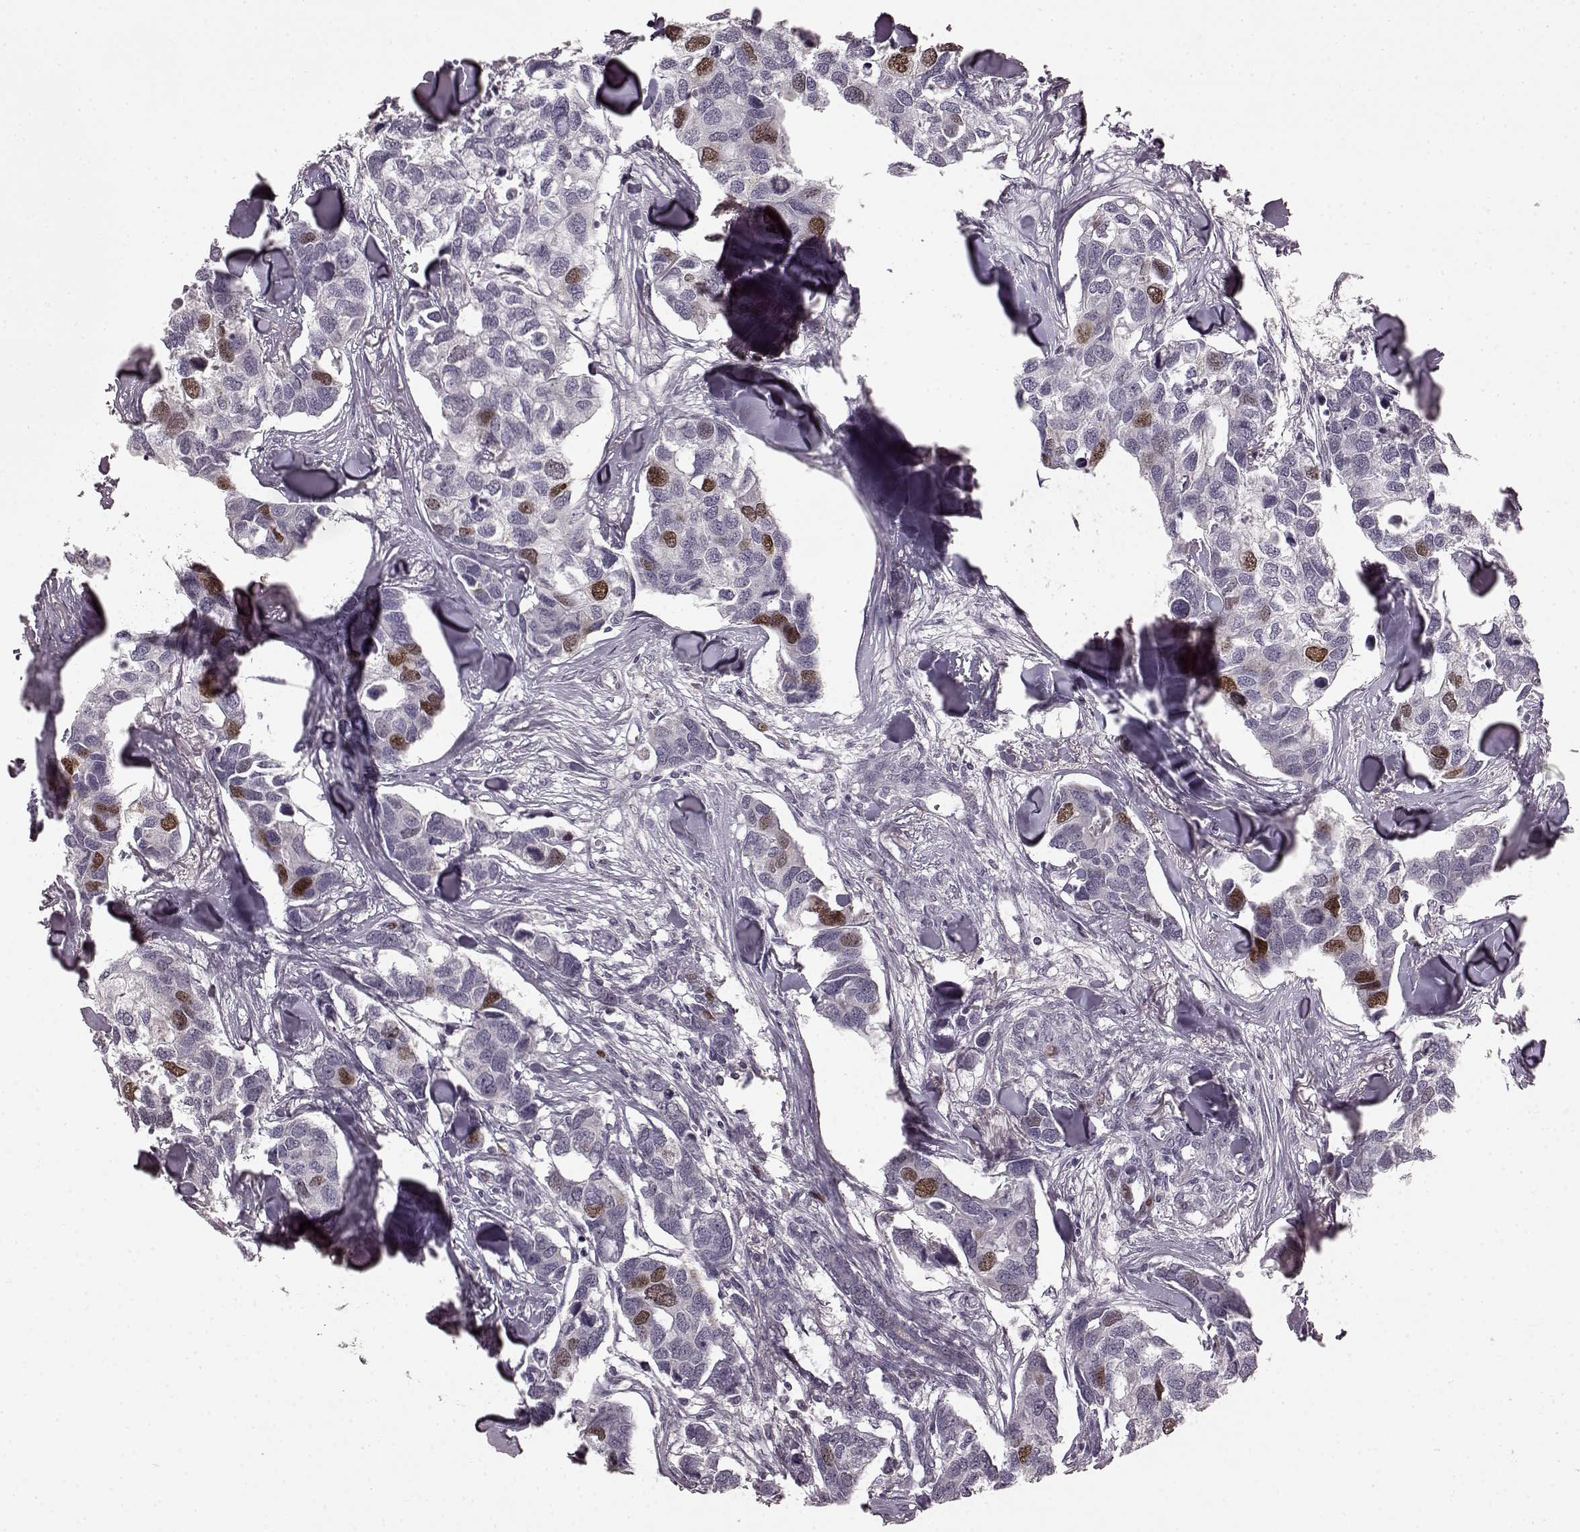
{"staining": {"intensity": "moderate", "quantity": "<25%", "location": "nuclear"}, "tissue": "breast cancer", "cell_type": "Tumor cells", "image_type": "cancer", "snomed": [{"axis": "morphology", "description": "Duct carcinoma"}, {"axis": "topography", "description": "Breast"}], "caption": "This image displays breast cancer stained with IHC to label a protein in brown. The nuclear of tumor cells show moderate positivity for the protein. Nuclei are counter-stained blue.", "gene": "CCNA2", "patient": {"sex": "female", "age": 83}}